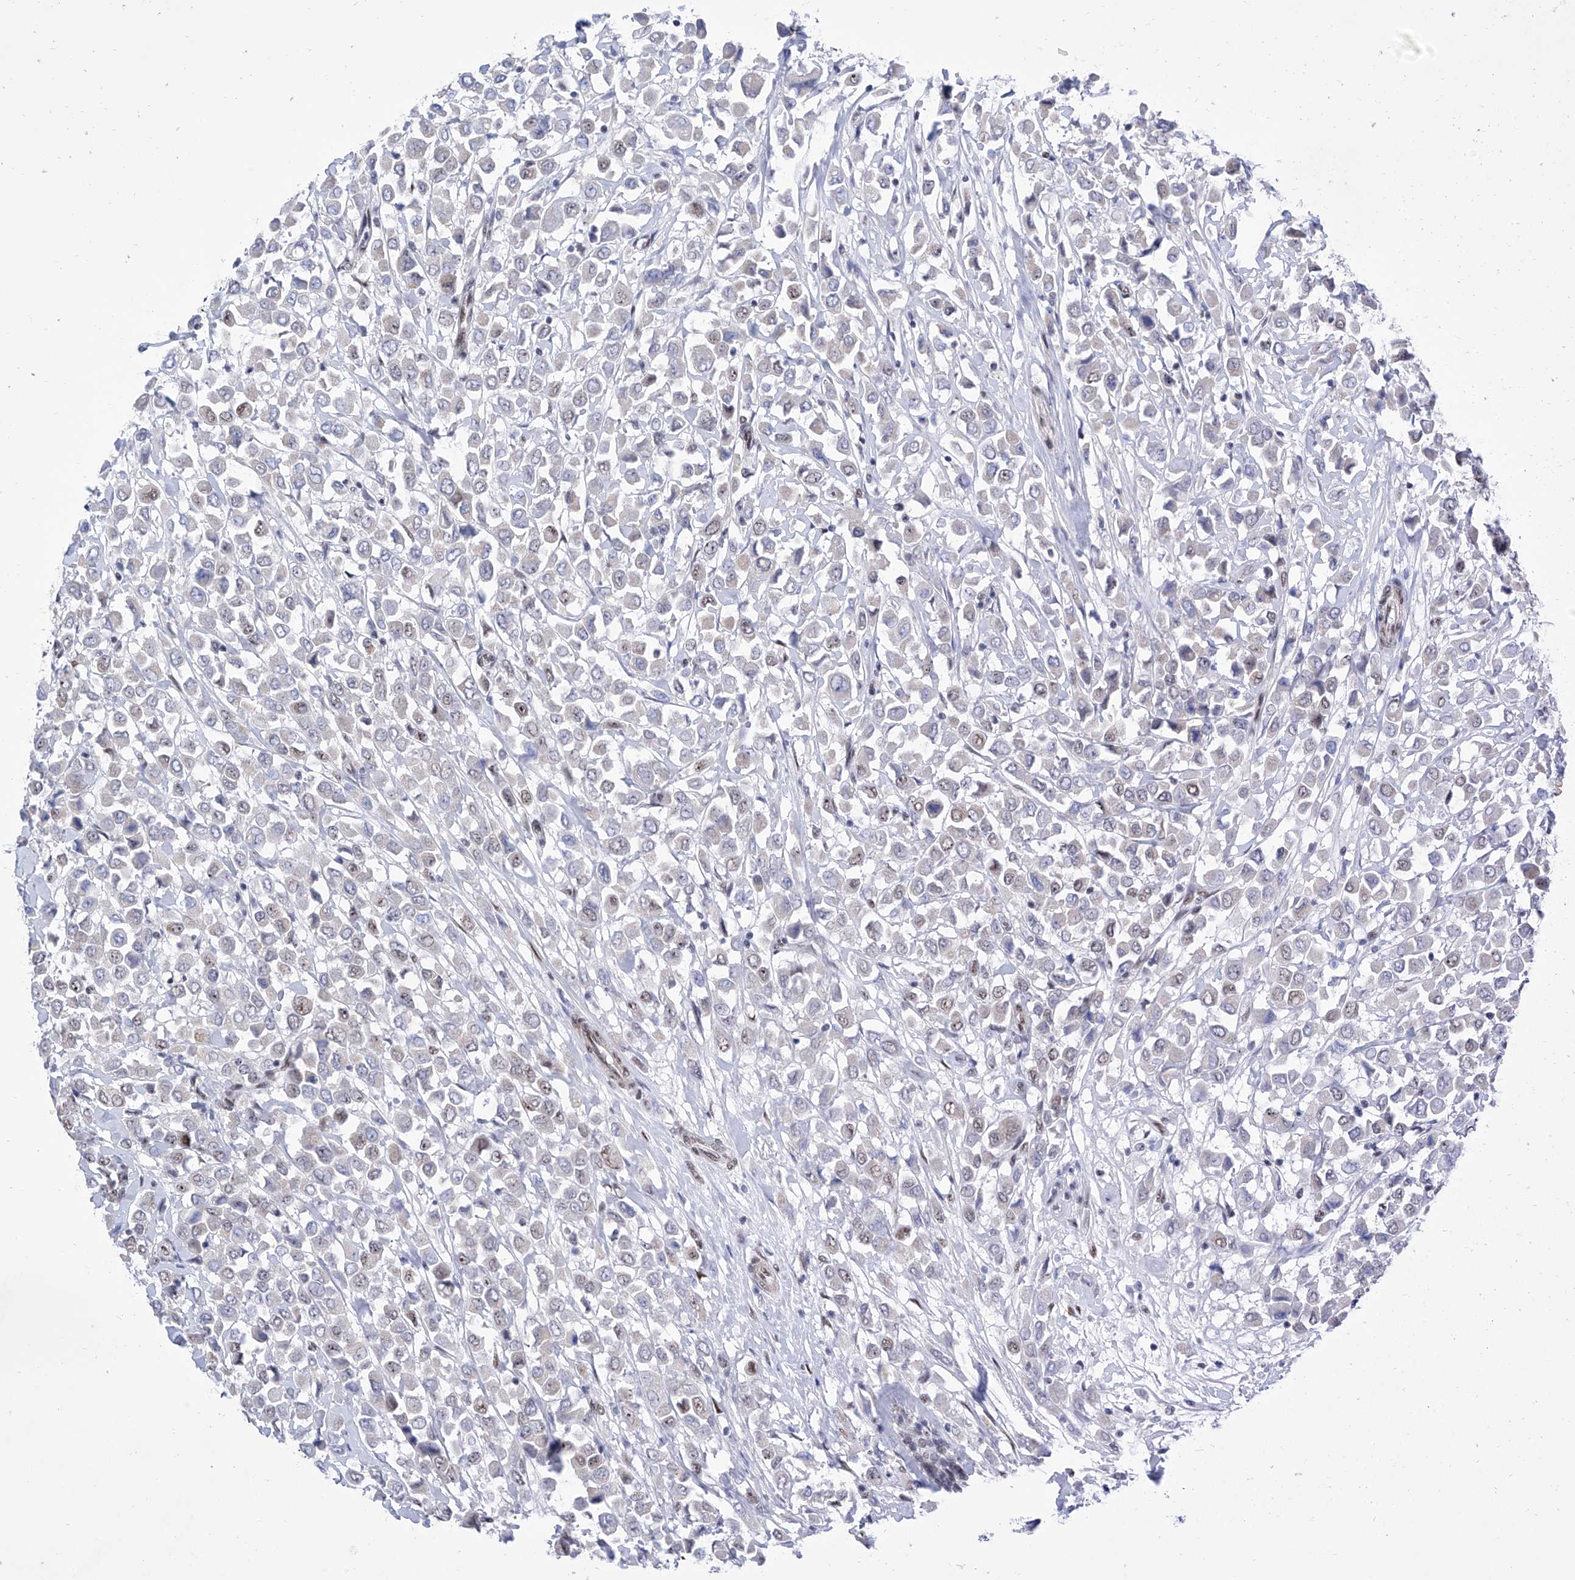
{"staining": {"intensity": "weak", "quantity": "25%-75%", "location": "nuclear"}, "tissue": "breast cancer", "cell_type": "Tumor cells", "image_type": "cancer", "snomed": [{"axis": "morphology", "description": "Duct carcinoma"}, {"axis": "topography", "description": "Breast"}], "caption": "An IHC histopathology image of neoplastic tissue is shown. Protein staining in brown highlights weak nuclear positivity in intraductal carcinoma (breast) within tumor cells.", "gene": "ATN1", "patient": {"sex": "female", "age": 61}}